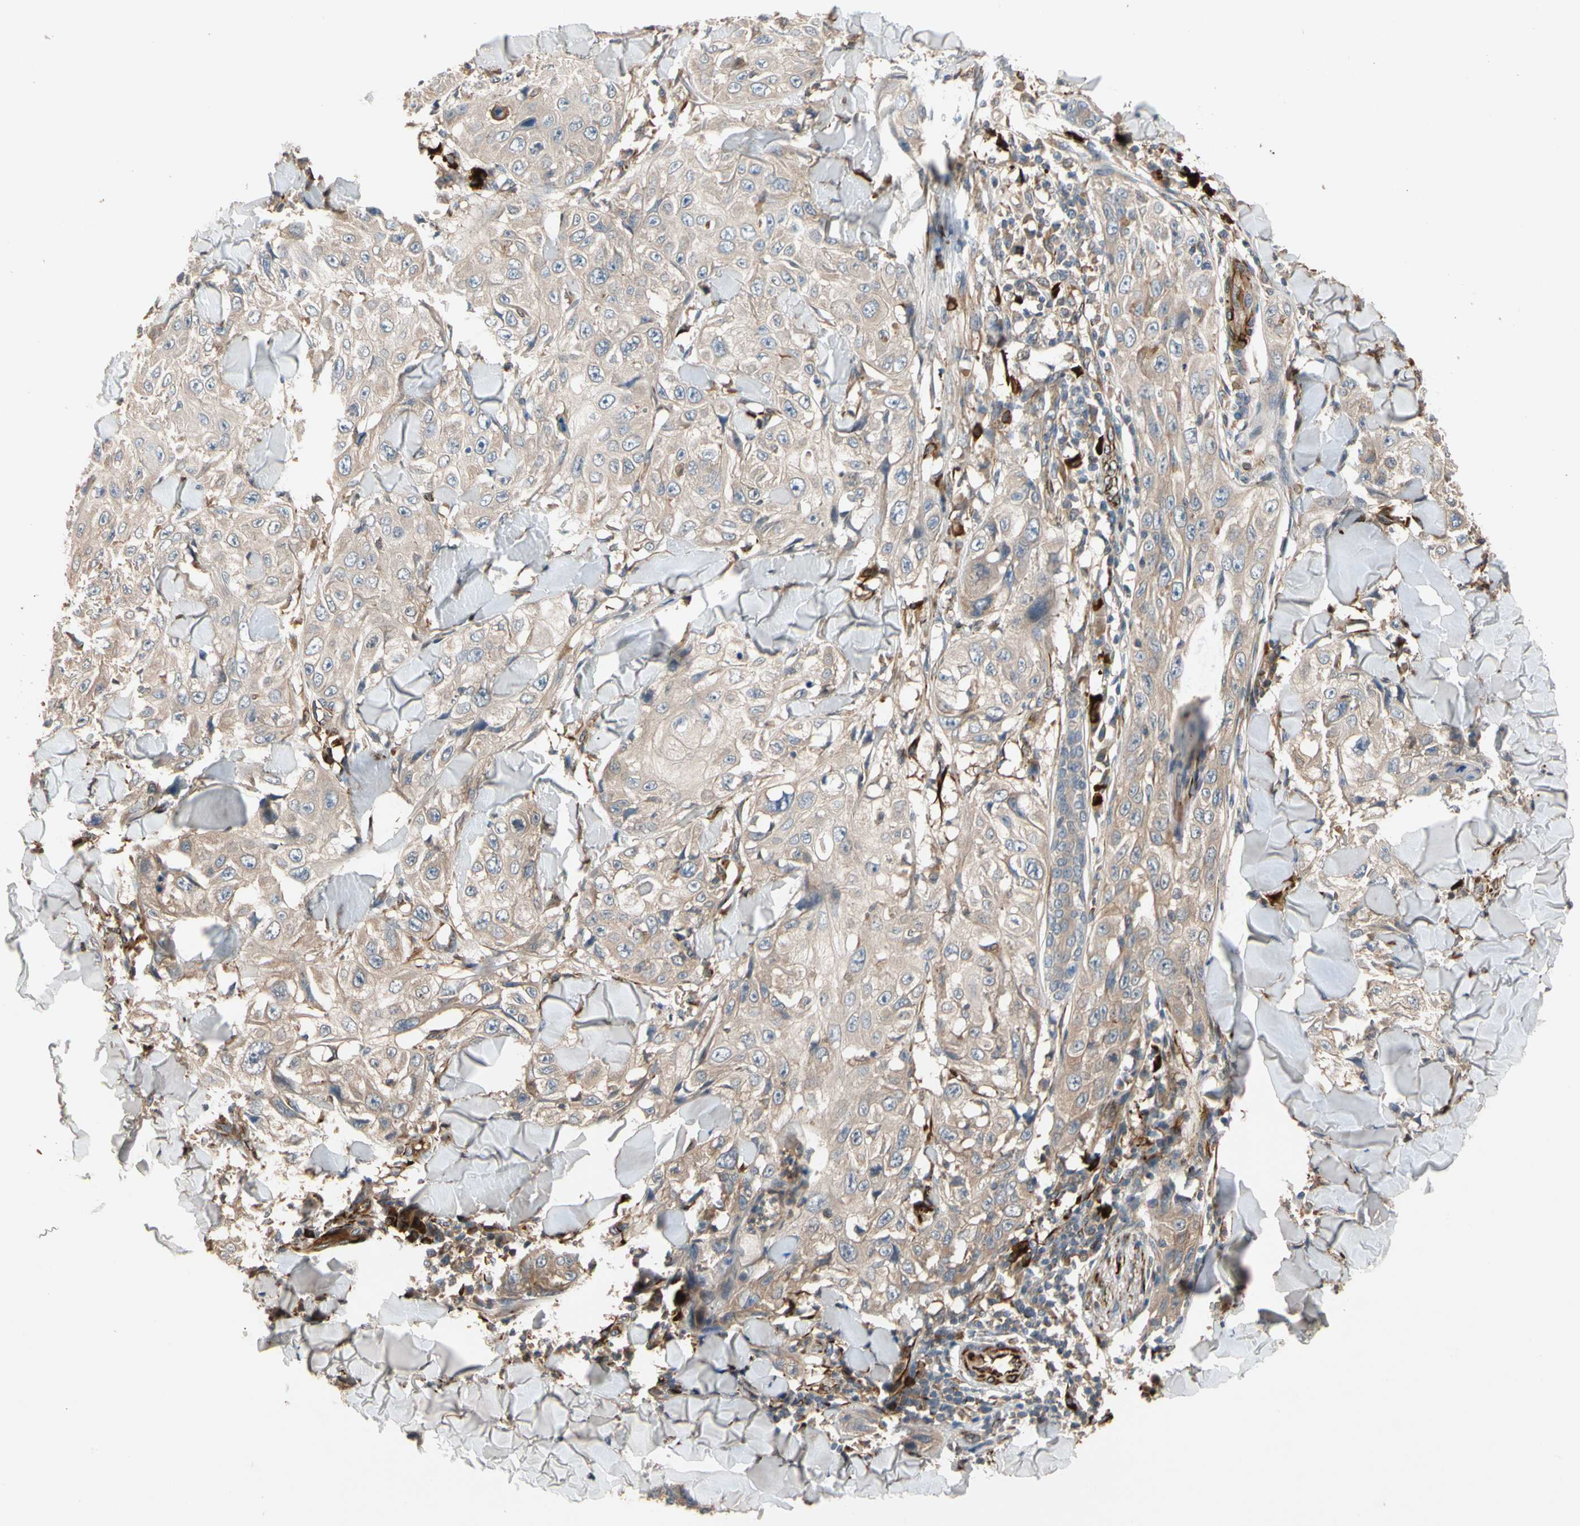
{"staining": {"intensity": "weak", "quantity": ">75%", "location": "cytoplasmic/membranous"}, "tissue": "skin cancer", "cell_type": "Tumor cells", "image_type": "cancer", "snomed": [{"axis": "morphology", "description": "Squamous cell carcinoma, NOS"}, {"axis": "topography", "description": "Skin"}], "caption": "A photomicrograph showing weak cytoplasmic/membranous positivity in approximately >75% of tumor cells in skin squamous cell carcinoma, as visualized by brown immunohistochemical staining.", "gene": "FGD6", "patient": {"sex": "male", "age": 86}}